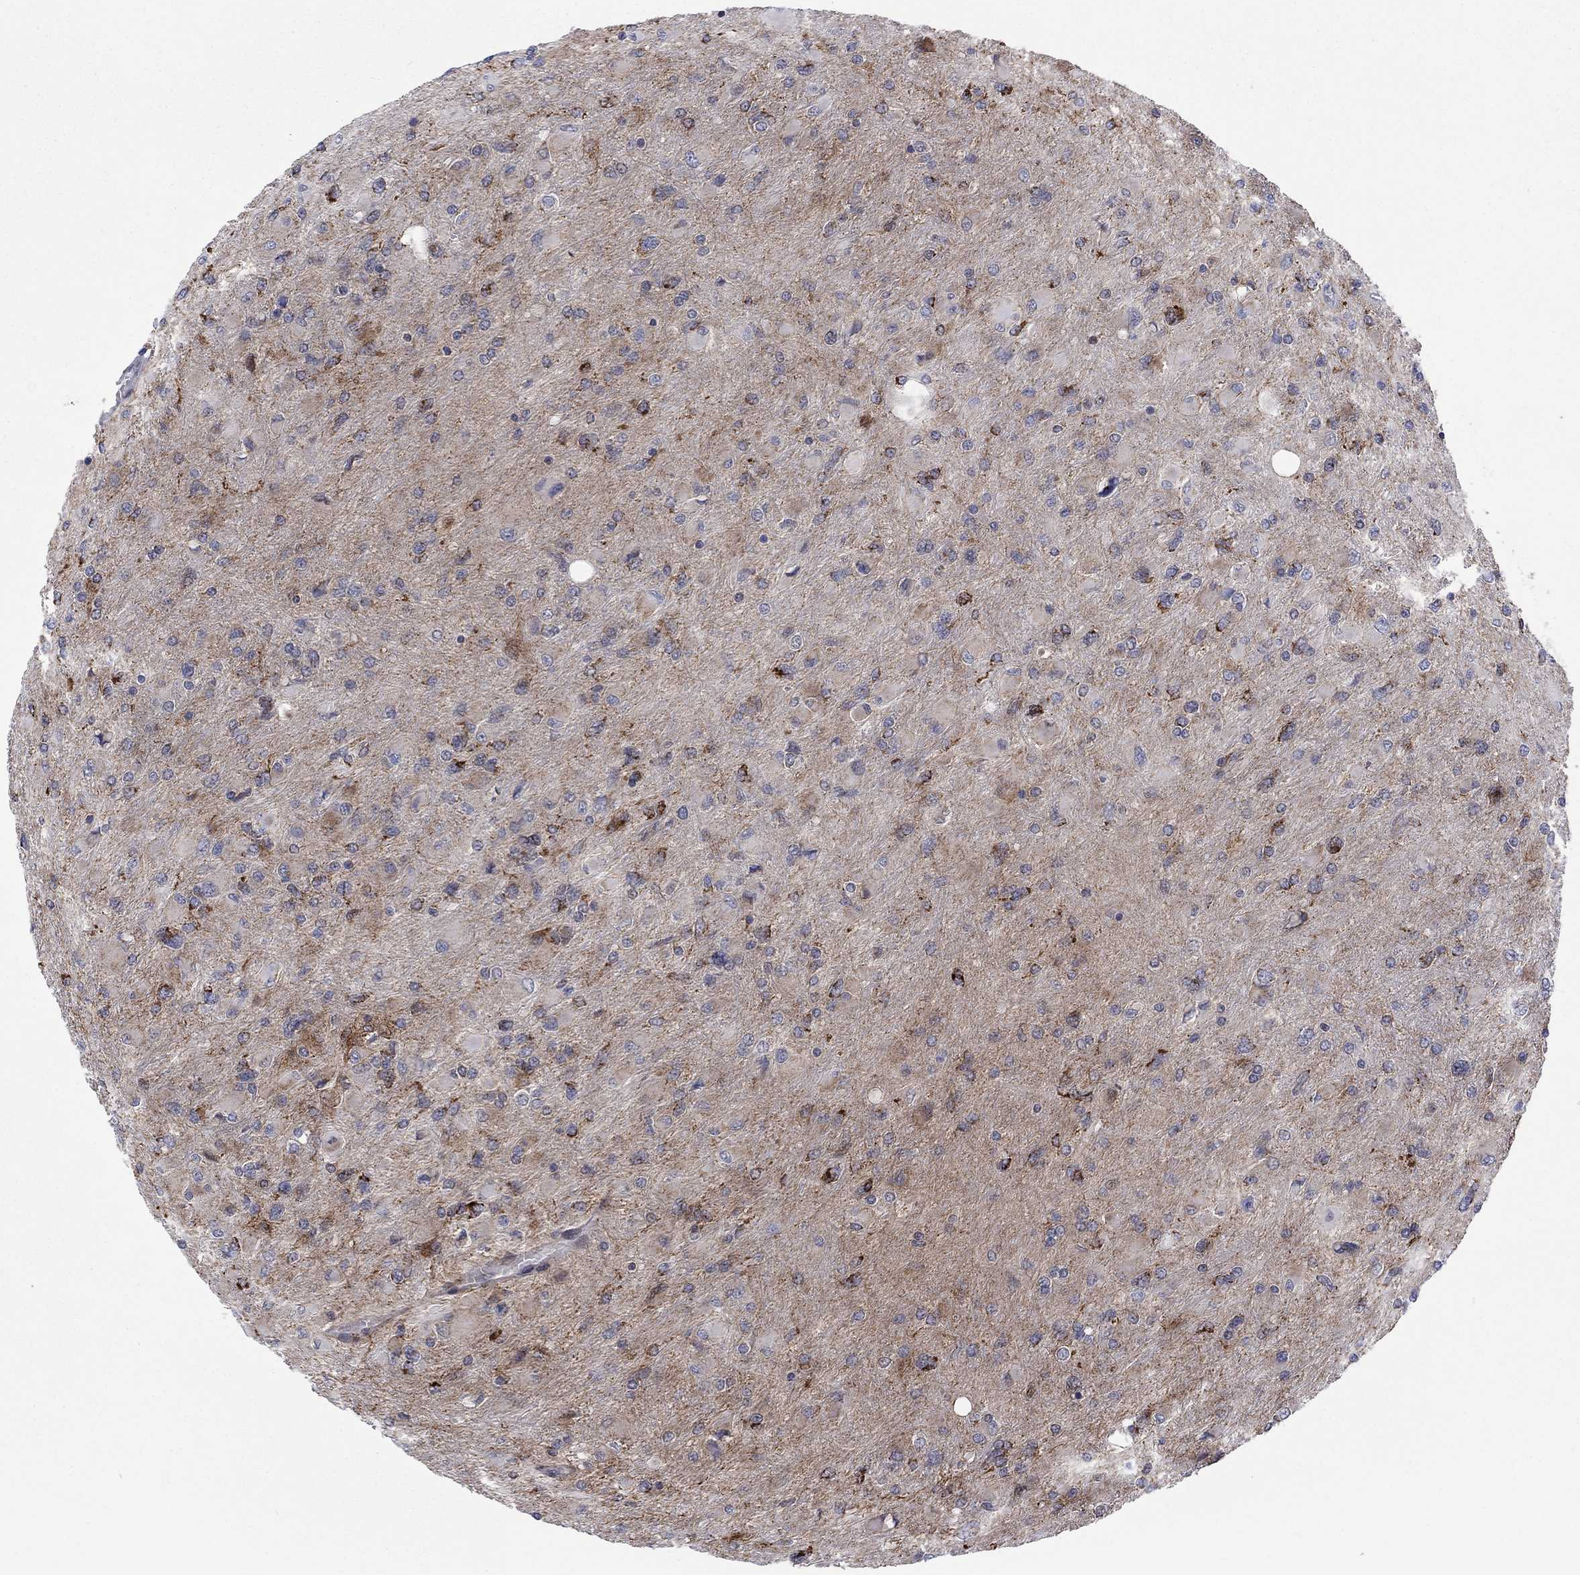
{"staining": {"intensity": "strong", "quantity": "<25%", "location": "cytoplasmic/membranous"}, "tissue": "glioma", "cell_type": "Tumor cells", "image_type": "cancer", "snomed": [{"axis": "morphology", "description": "Glioma, malignant, High grade"}, {"axis": "topography", "description": "Cerebral cortex"}], "caption": "Strong cytoplasmic/membranous protein staining is identified in about <25% of tumor cells in glioma.", "gene": "SLC35F2", "patient": {"sex": "female", "age": 36}}